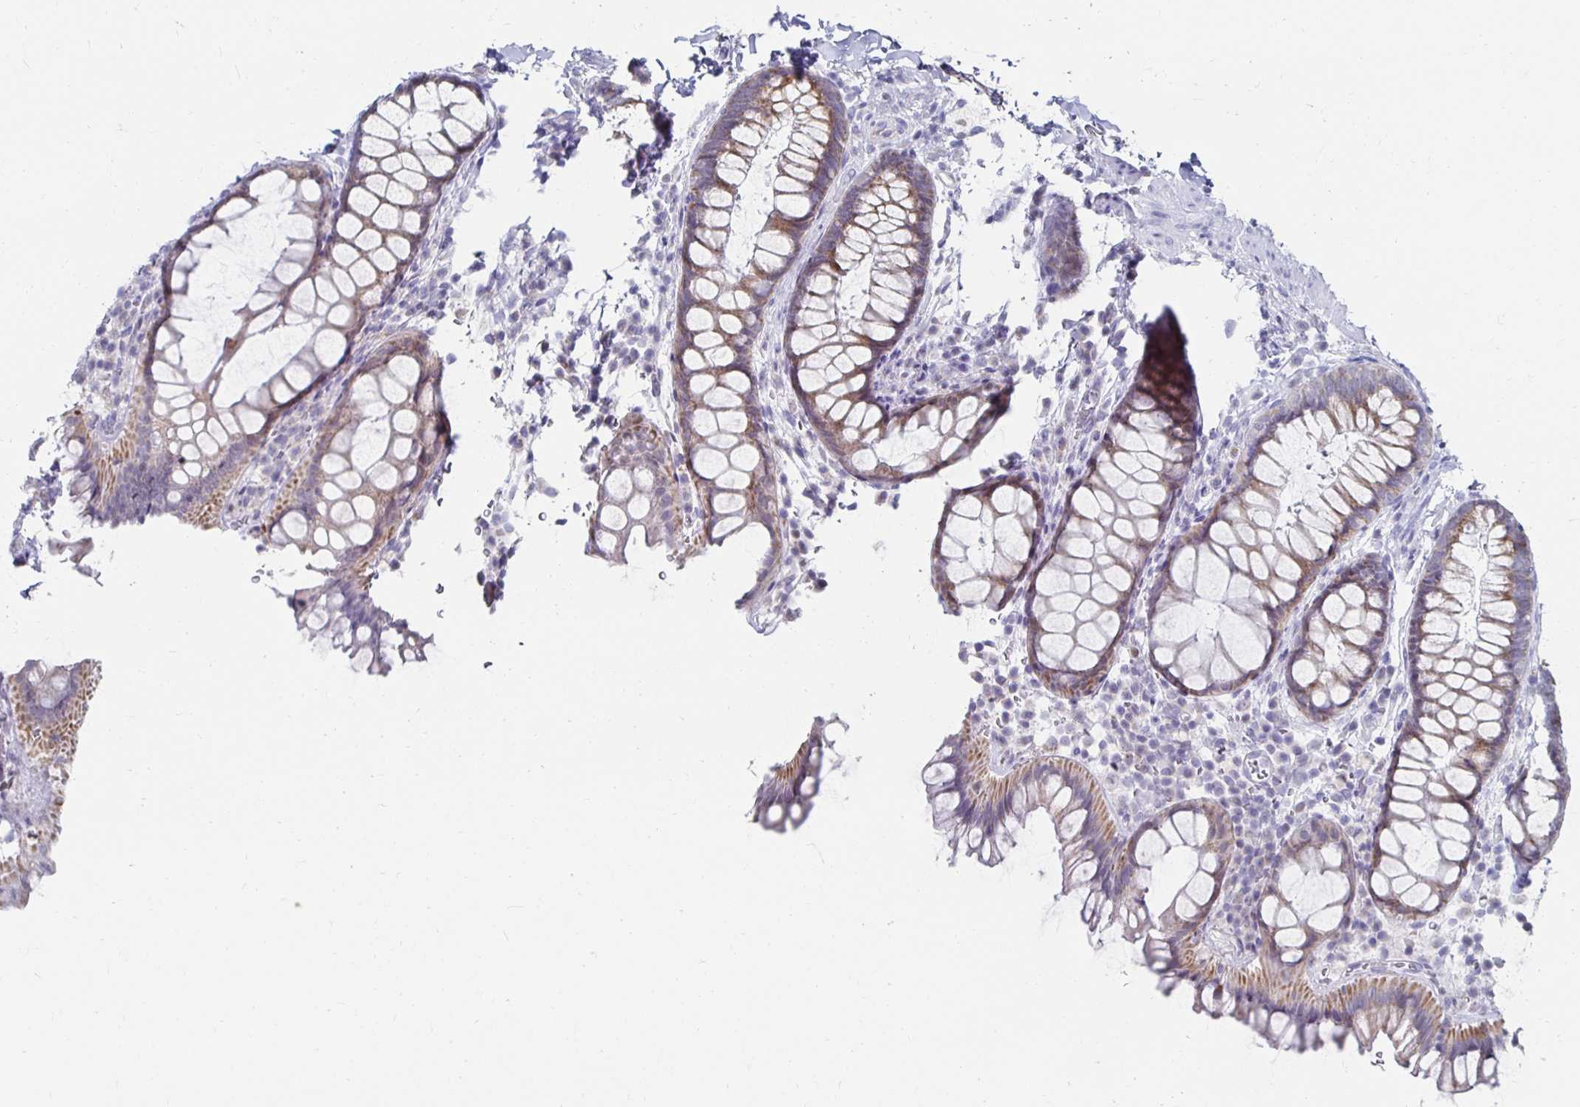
{"staining": {"intensity": "weak", "quantity": ">75%", "location": "cytoplasmic/membranous"}, "tissue": "rectum", "cell_type": "Glandular cells", "image_type": "normal", "snomed": [{"axis": "morphology", "description": "Normal tissue, NOS"}, {"axis": "topography", "description": "Rectum"}, {"axis": "topography", "description": "Peripheral nerve tissue"}], "caption": "A photomicrograph showing weak cytoplasmic/membranous staining in about >75% of glandular cells in benign rectum, as visualized by brown immunohistochemical staining.", "gene": "NOCT", "patient": {"sex": "female", "age": 69}}